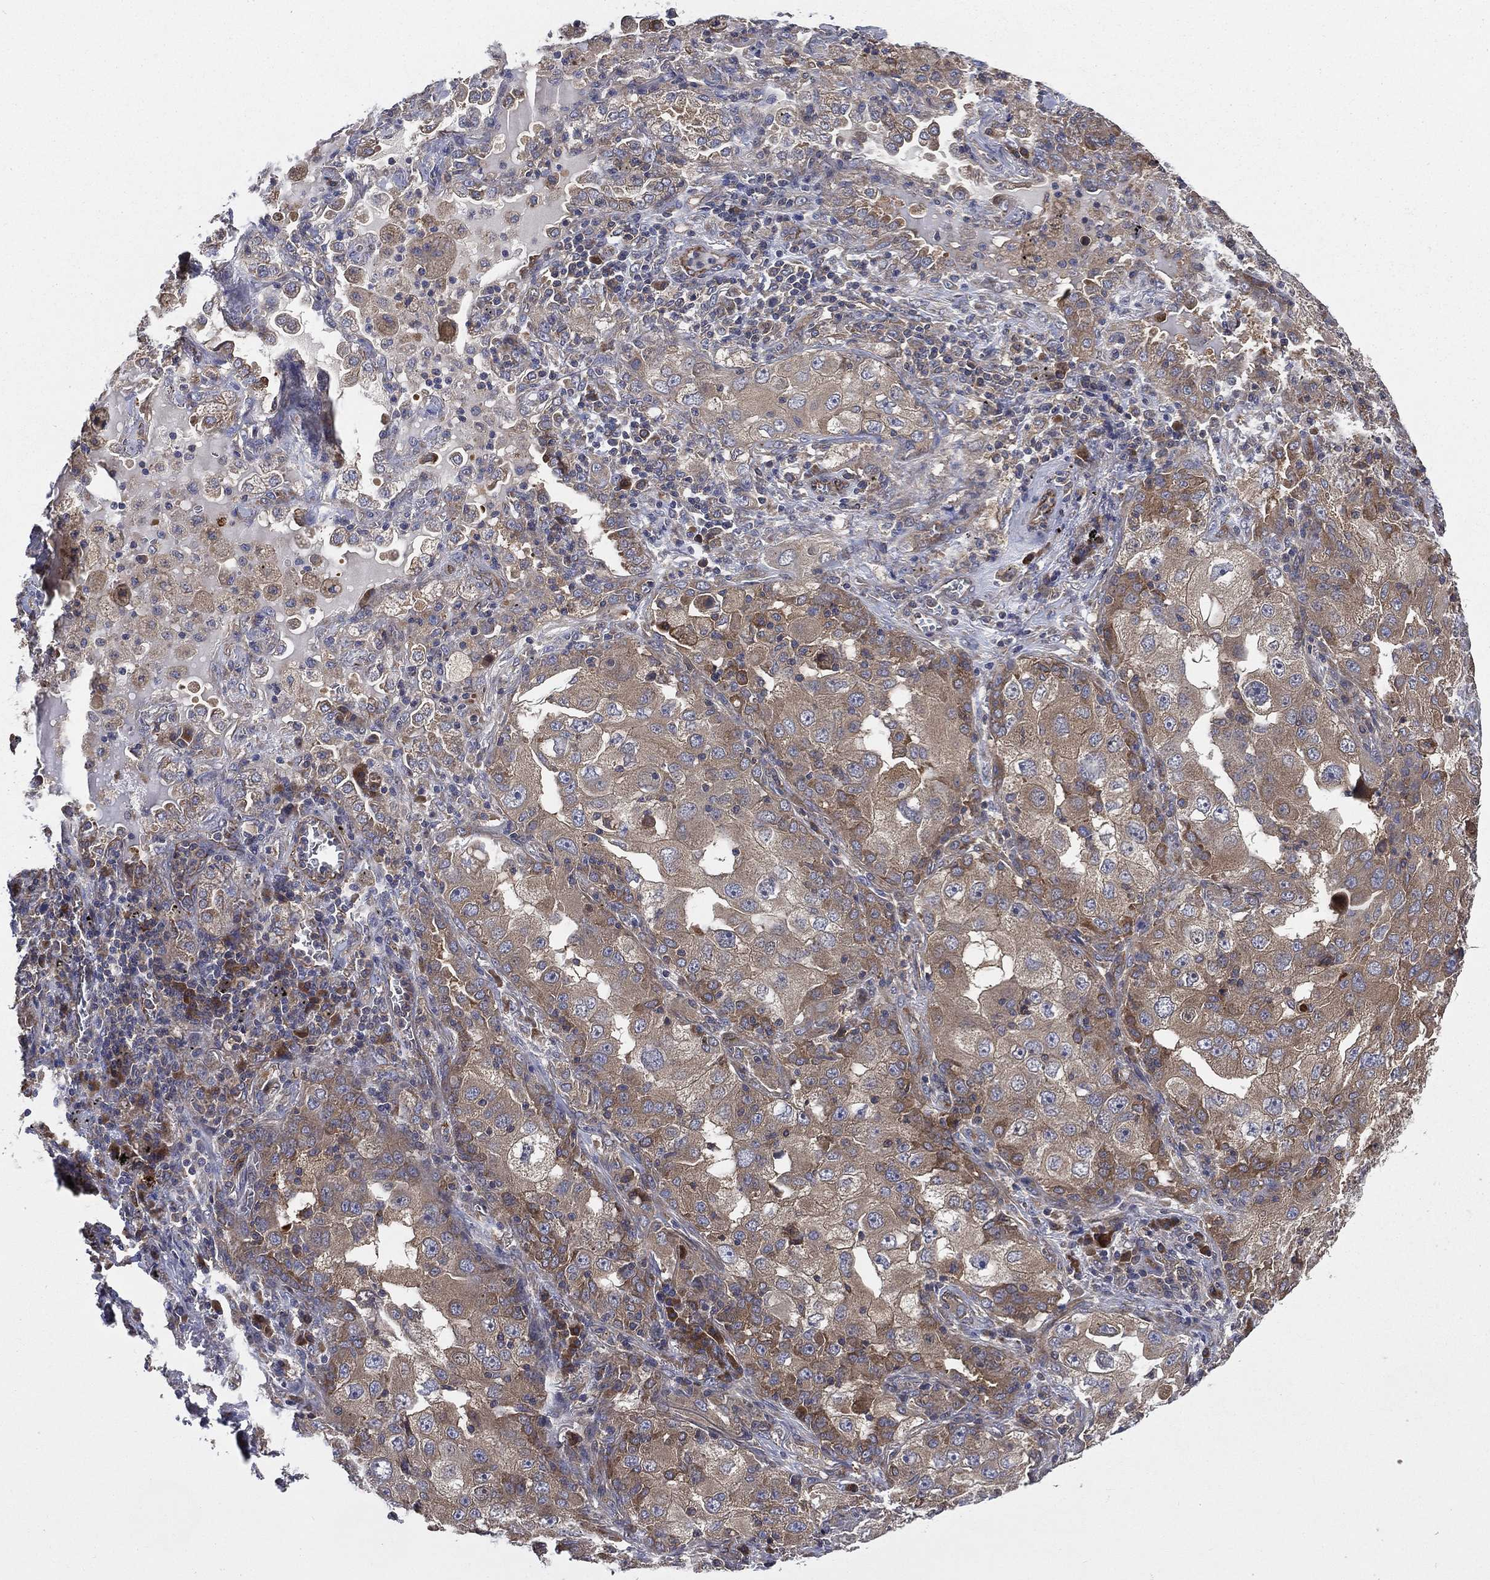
{"staining": {"intensity": "moderate", "quantity": "25%-75%", "location": "cytoplasmic/membranous"}, "tissue": "lung cancer", "cell_type": "Tumor cells", "image_type": "cancer", "snomed": [{"axis": "morphology", "description": "Adenocarcinoma, NOS"}, {"axis": "topography", "description": "Lung"}], "caption": "Immunohistochemical staining of lung cancer (adenocarcinoma) displays medium levels of moderate cytoplasmic/membranous protein staining in about 25%-75% of tumor cells.", "gene": "SMPD3", "patient": {"sex": "female", "age": 61}}